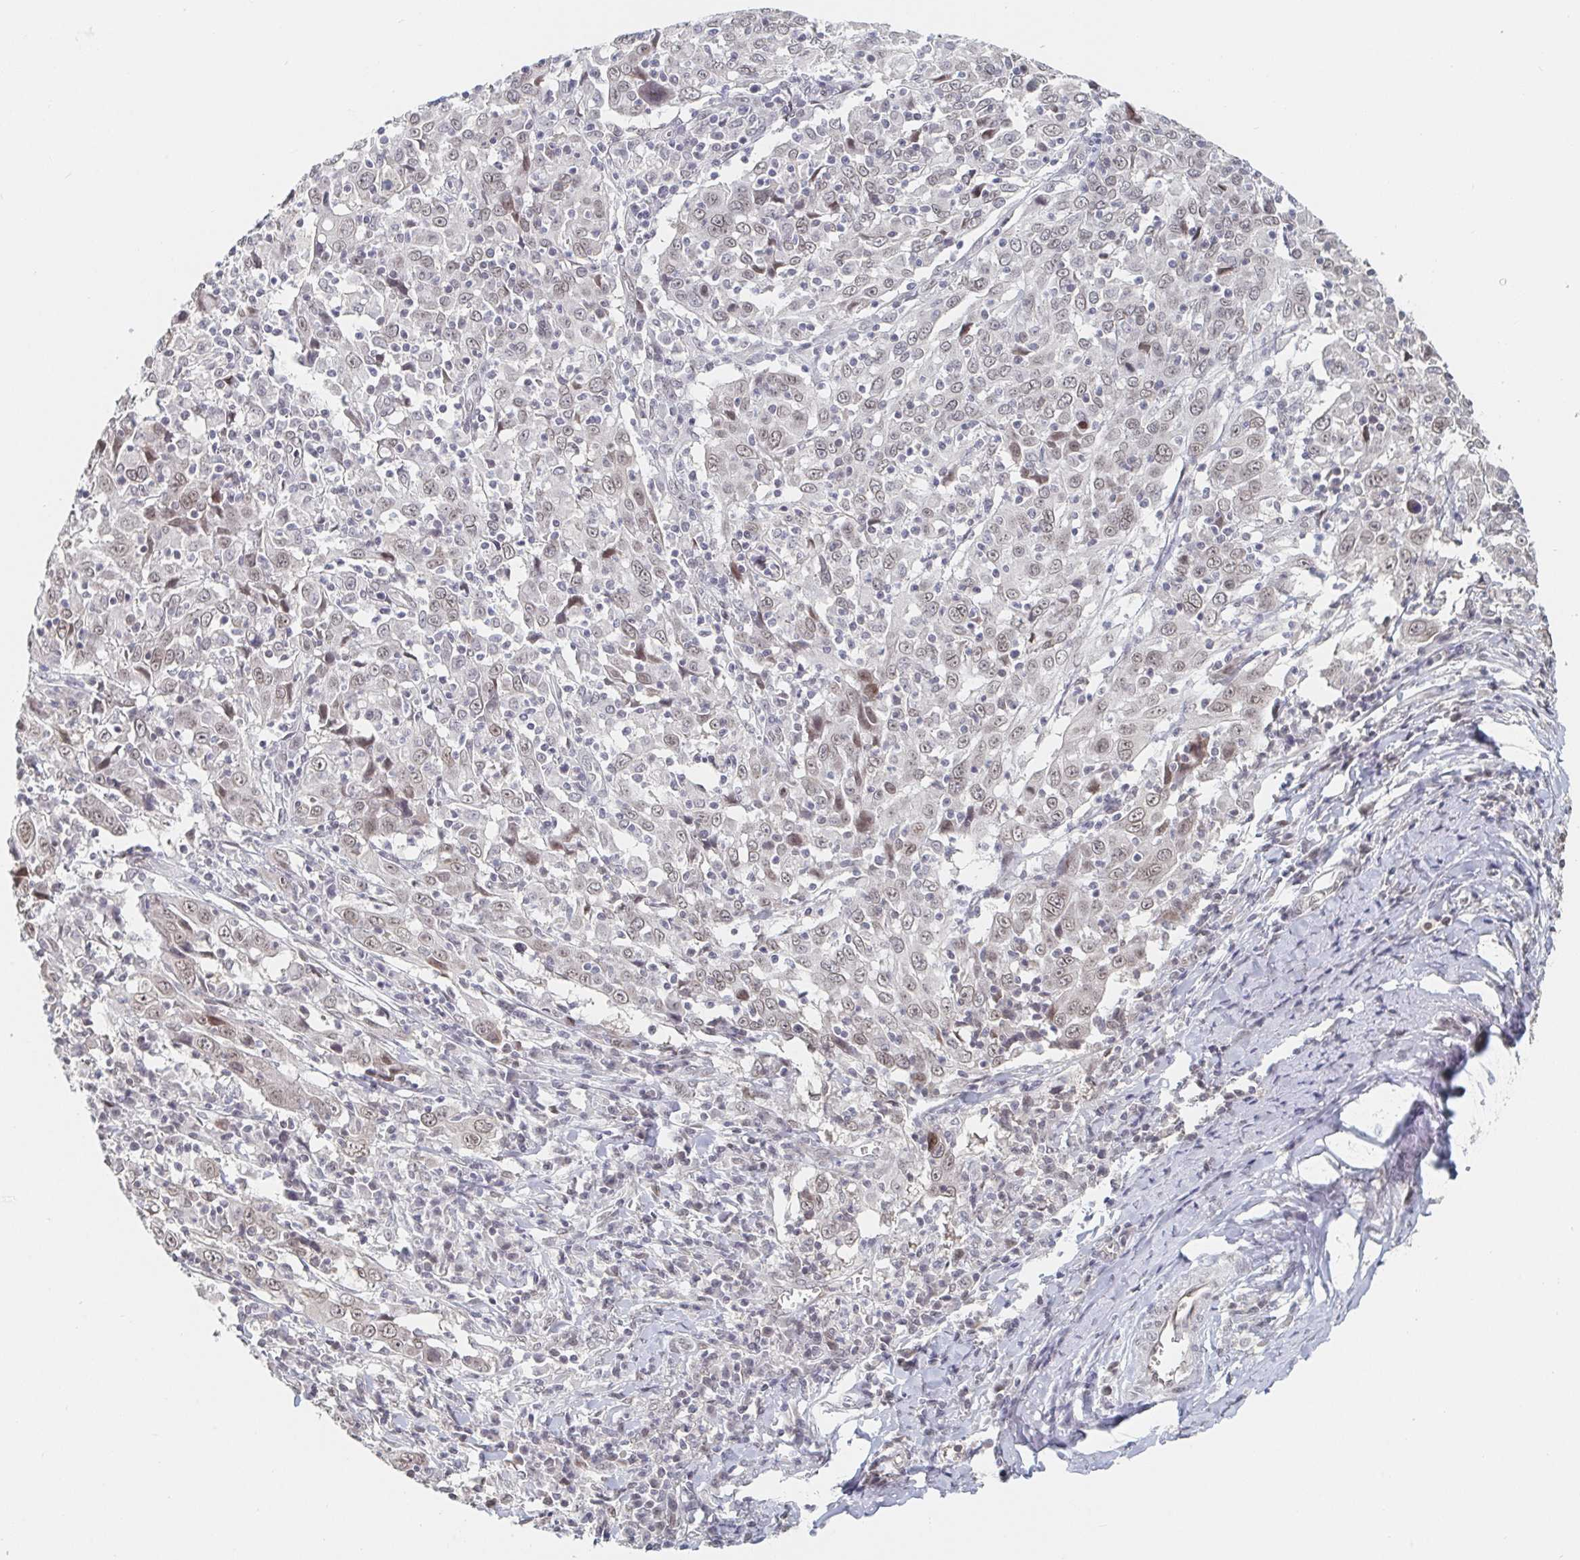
{"staining": {"intensity": "weak", "quantity": ">75%", "location": "nuclear"}, "tissue": "cervical cancer", "cell_type": "Tumor cells", "image_type": "cancer", "snomed": [{"axis": "morphology", "description": "Squamous cell carcinoma, NOS"}, {"axis": "topography", "description": "Cervix"}], "caption": "Protein staining of cervical cancer tissue demonstrates weak nuclear positivity in approximately >75% of tumor cells.", "gene": "CHD2", "patient": {"sex": "female", "age": 46}}